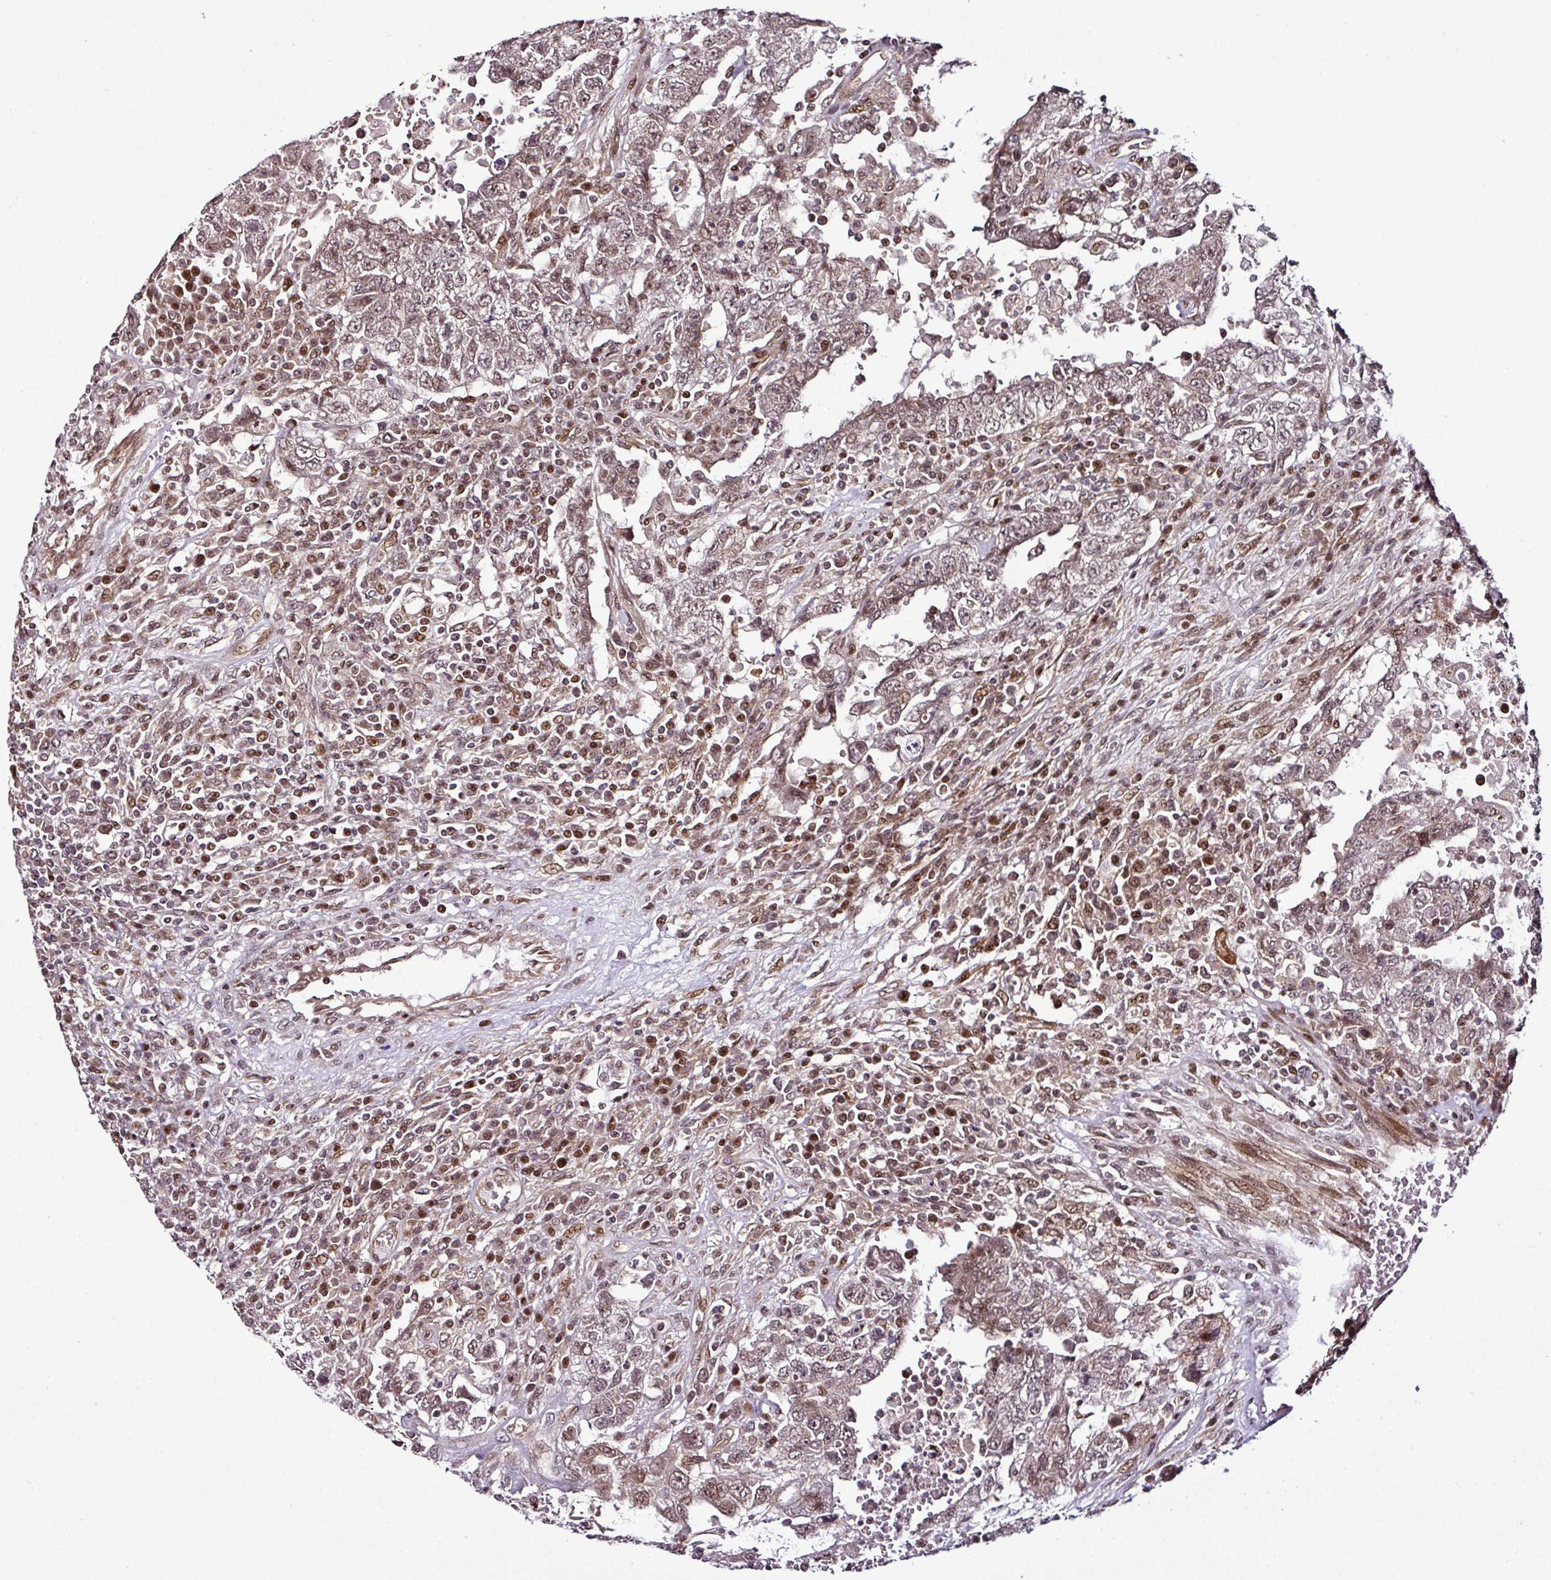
{"staining": {"intensity": "weak", "quantity": "<25%", "location": "nuclear"}, "tissue": "testis cancer", "cell_type": "Tumor cells", "image_type": "cancer", "snomed": [{"axis": "morphology", "description": "Carcinoma, Embryonal, NOS"}, {"axis": "topography", "description": "Testis"}], "caption": "This micrograph is of testis cancer (embryonal carcinoma) stained with IHC to label a protein in brown with the nuclei are counter-stained blue. There is no expression in tumor cells. (Brightfield microscopy of DAB (3,3'-diaminobenzidine) immunohistochemistry at high magnification).", "gene": "COPRS", "patient": {"sex": "male", "age": 26}}